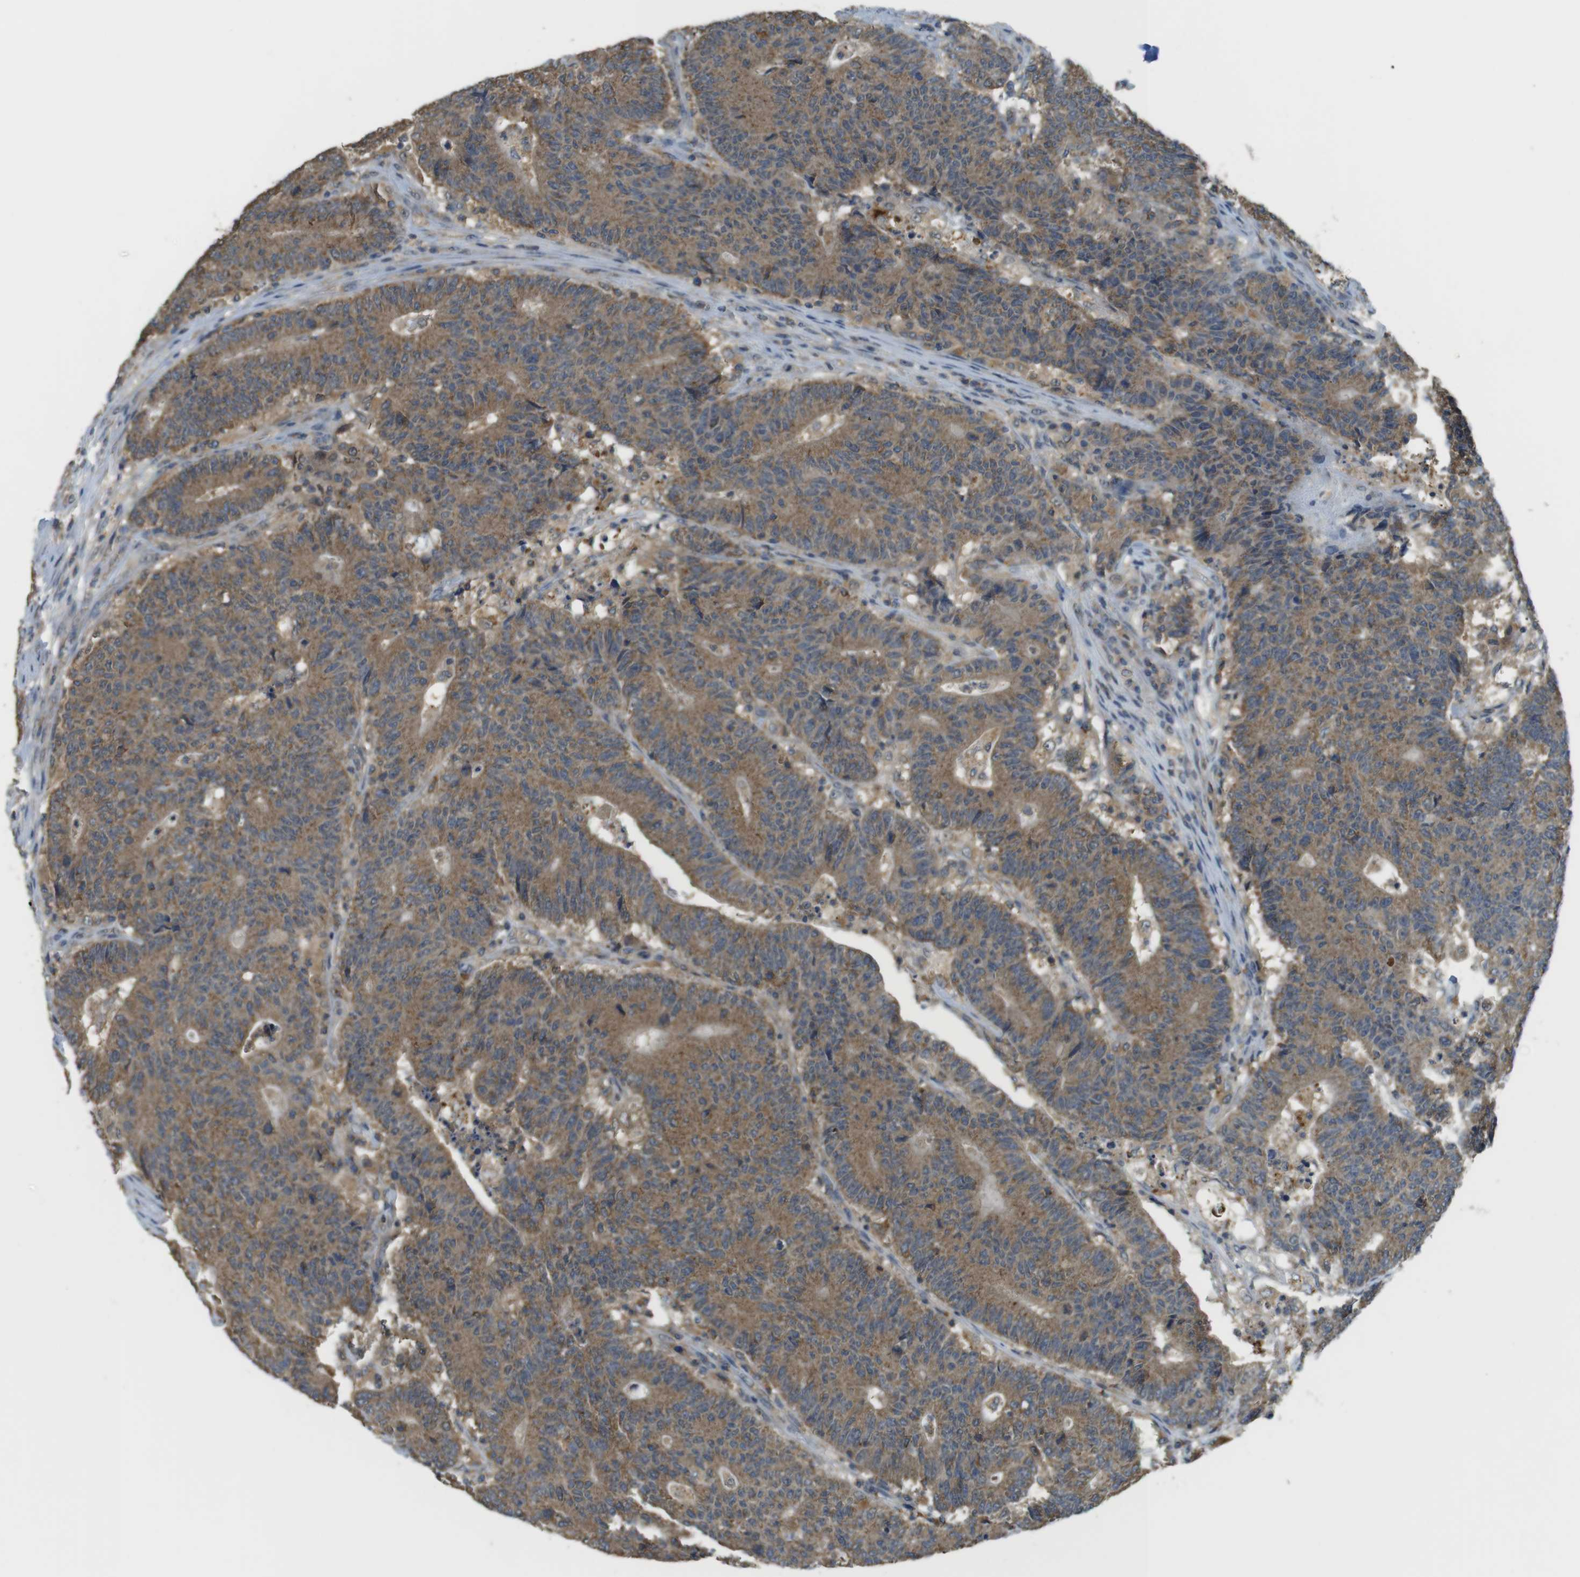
{"staining": {"intensity": "moderate", "quantity": ">75%", "location": "cytoplasmic/membranous"}, "tissue": "colorectal cancer", "cell_type": "Tumor cells", "image_type": "cancer", "snomed": [{"axis": "morphology", "description": "Normal tissue, NOS"}, {"axis": "morphology", "description": "Adenocarcinoma, NOS"}, {"axis": "topography", "description": "Colon"}], "caption": "Immunohistochemistry of human colorectal cancer displays medium levels of moderate cytoplasmic/membranous positivity in about >75% of tumor cells.", "gene": "BRI3BP", "patient": {"sex": "female", "age": 75}}